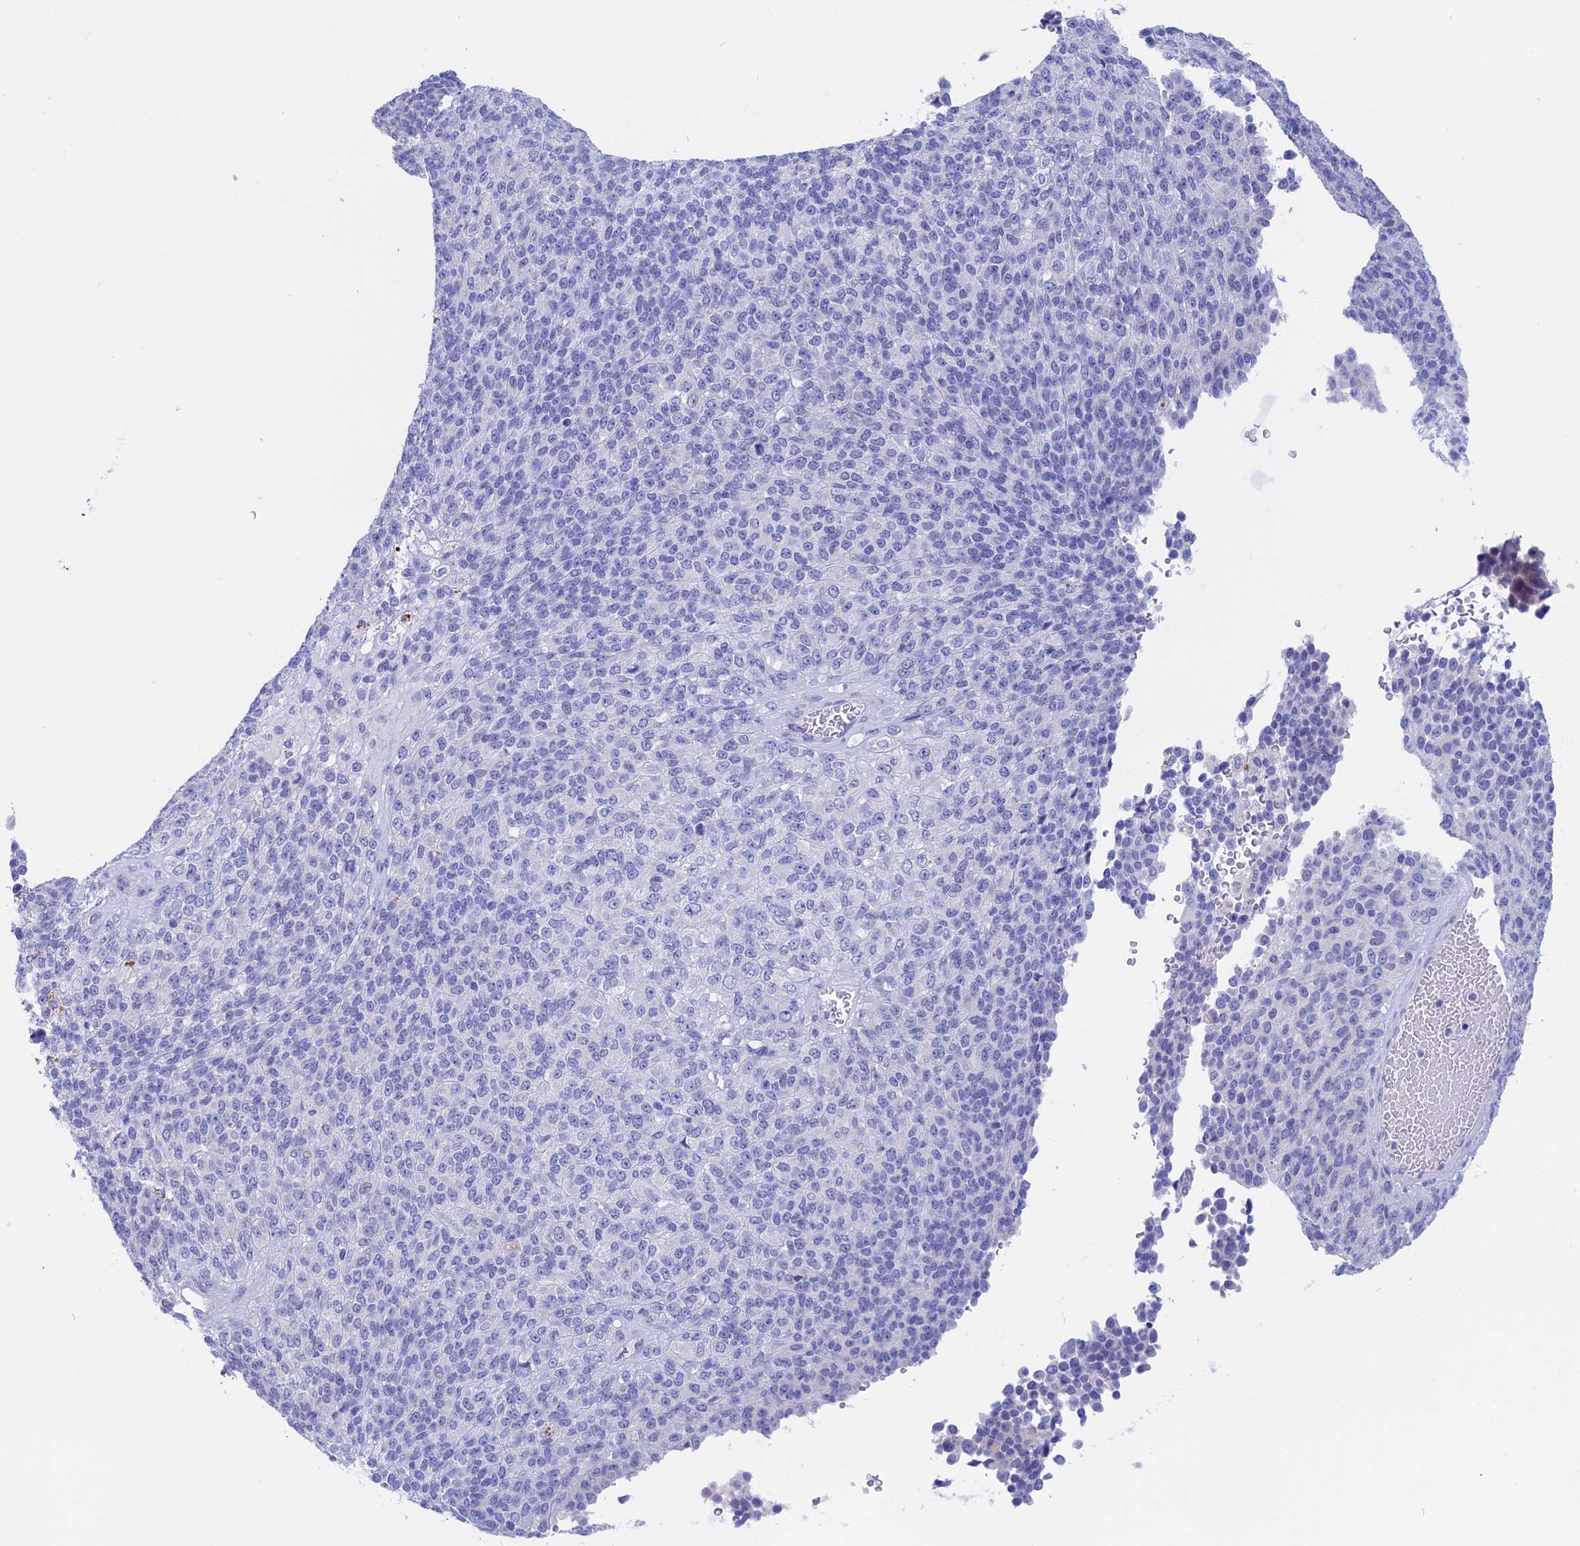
{"staining": {"intensity": "negative", "quantity": "none", "location": "none"}, "tissue": "melanoma", "cell_type": "Tumor cells", "image_type": "cancer", "snomed": [{"axis": "morphology", "description": "Malignant melanoma, Metastatic site"}, {"axis": "topography", "description": "Brain"}], "caption": "There is no significant staining in tumor cells of malignant melanoma (metastatic site). (DAB immunohistochemistry visualized using brightfield microscopy, high magnification).", "gene": "BTBD19", "patient": {"sex": "female", "age": 56}}